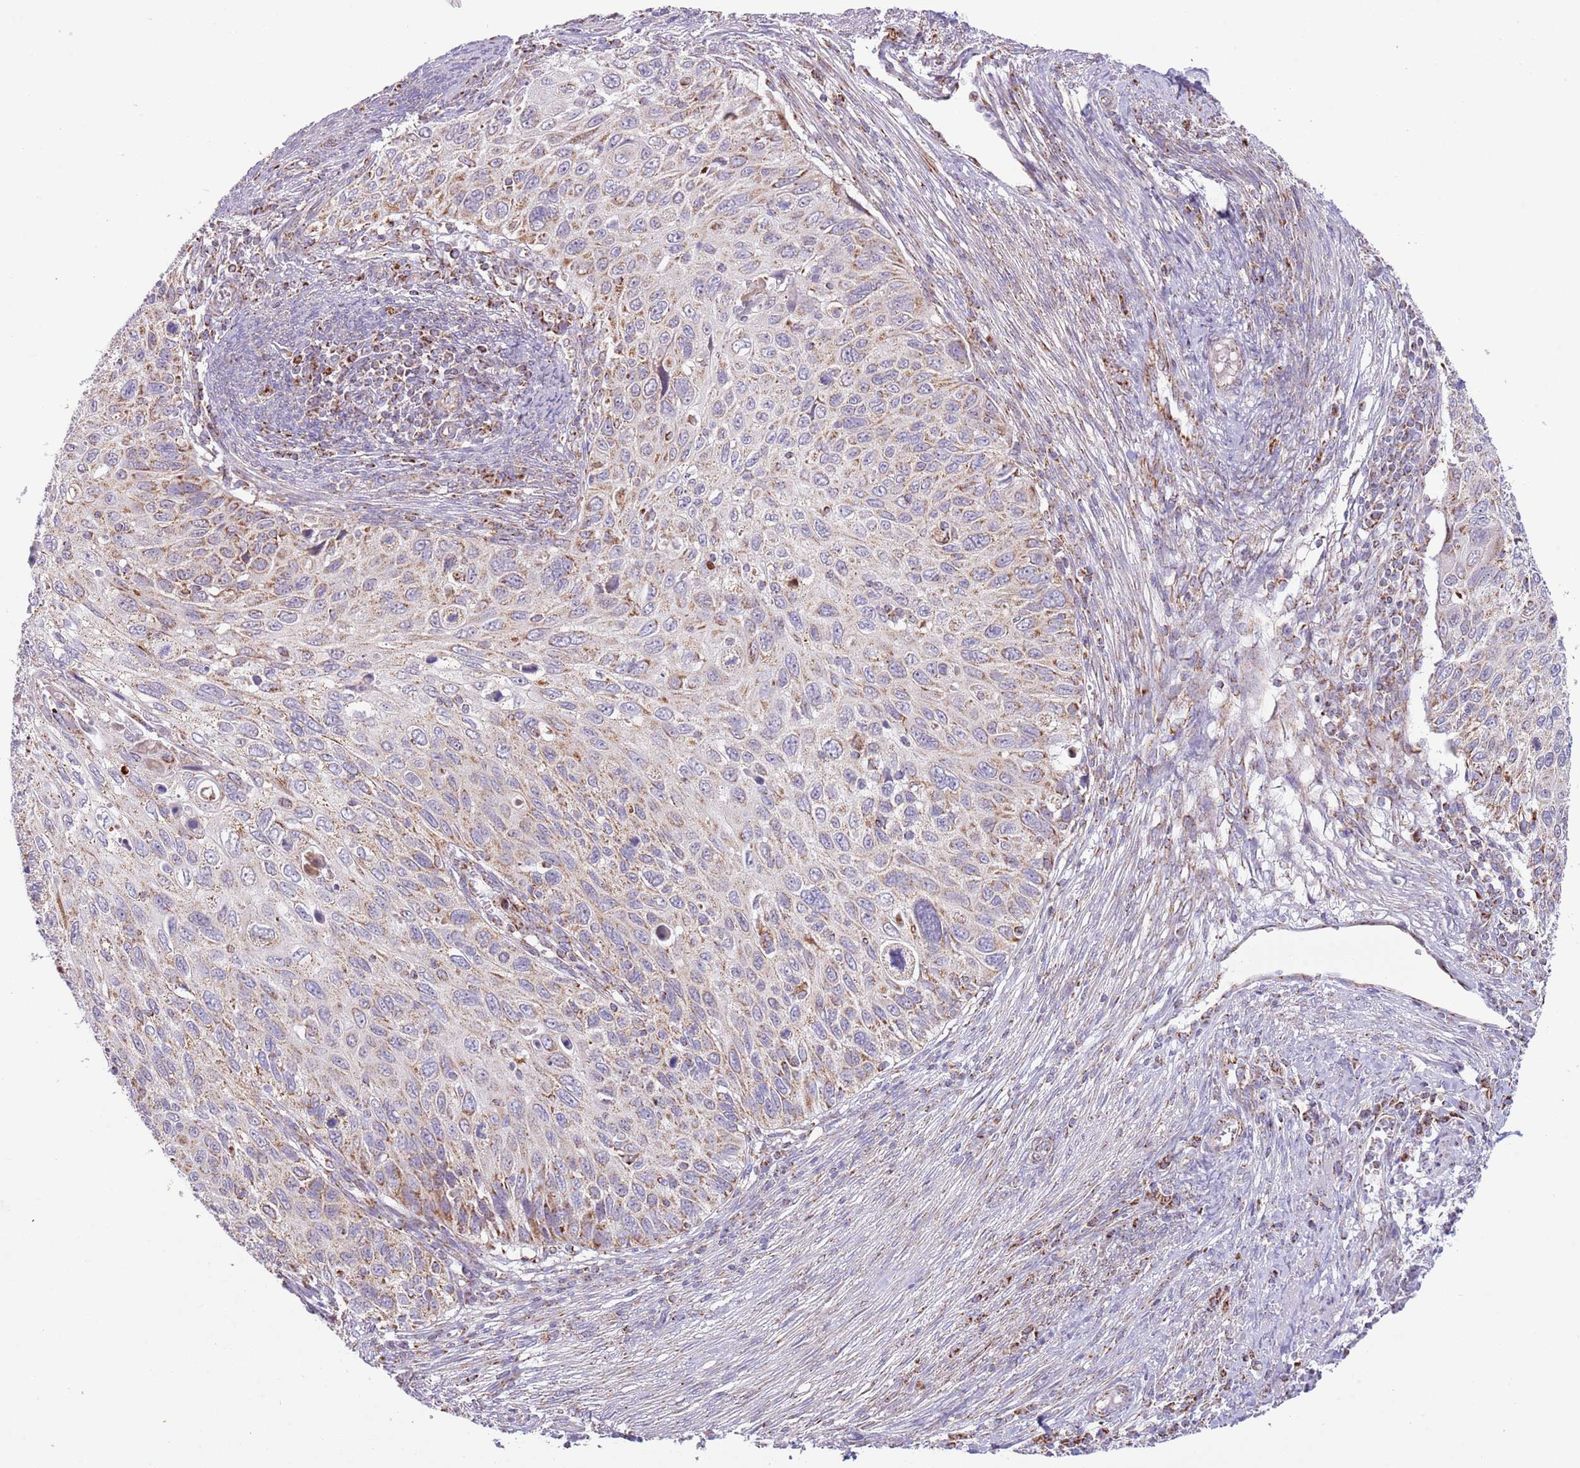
{"staining": {"intensity": "moderate", "quantity": "25%-75%", "location": "cytoplasmic/membranous"}, "tissue": "cervical cancer", "cell_type": "Tumor cells", "image_type": "cancer", "snomed": [{"axis": "morphology", "description": "Squamous cell carcinoma, NOS"}, {"axis": "topography", "description": "Cervix"}], "caption": "Cervical cancer stained for a protein reveals moderate cytoplasmic/membranous positivity in tumor cells.", "gene": "LHX6", "patient": {"sex": "female", "age": 70}}